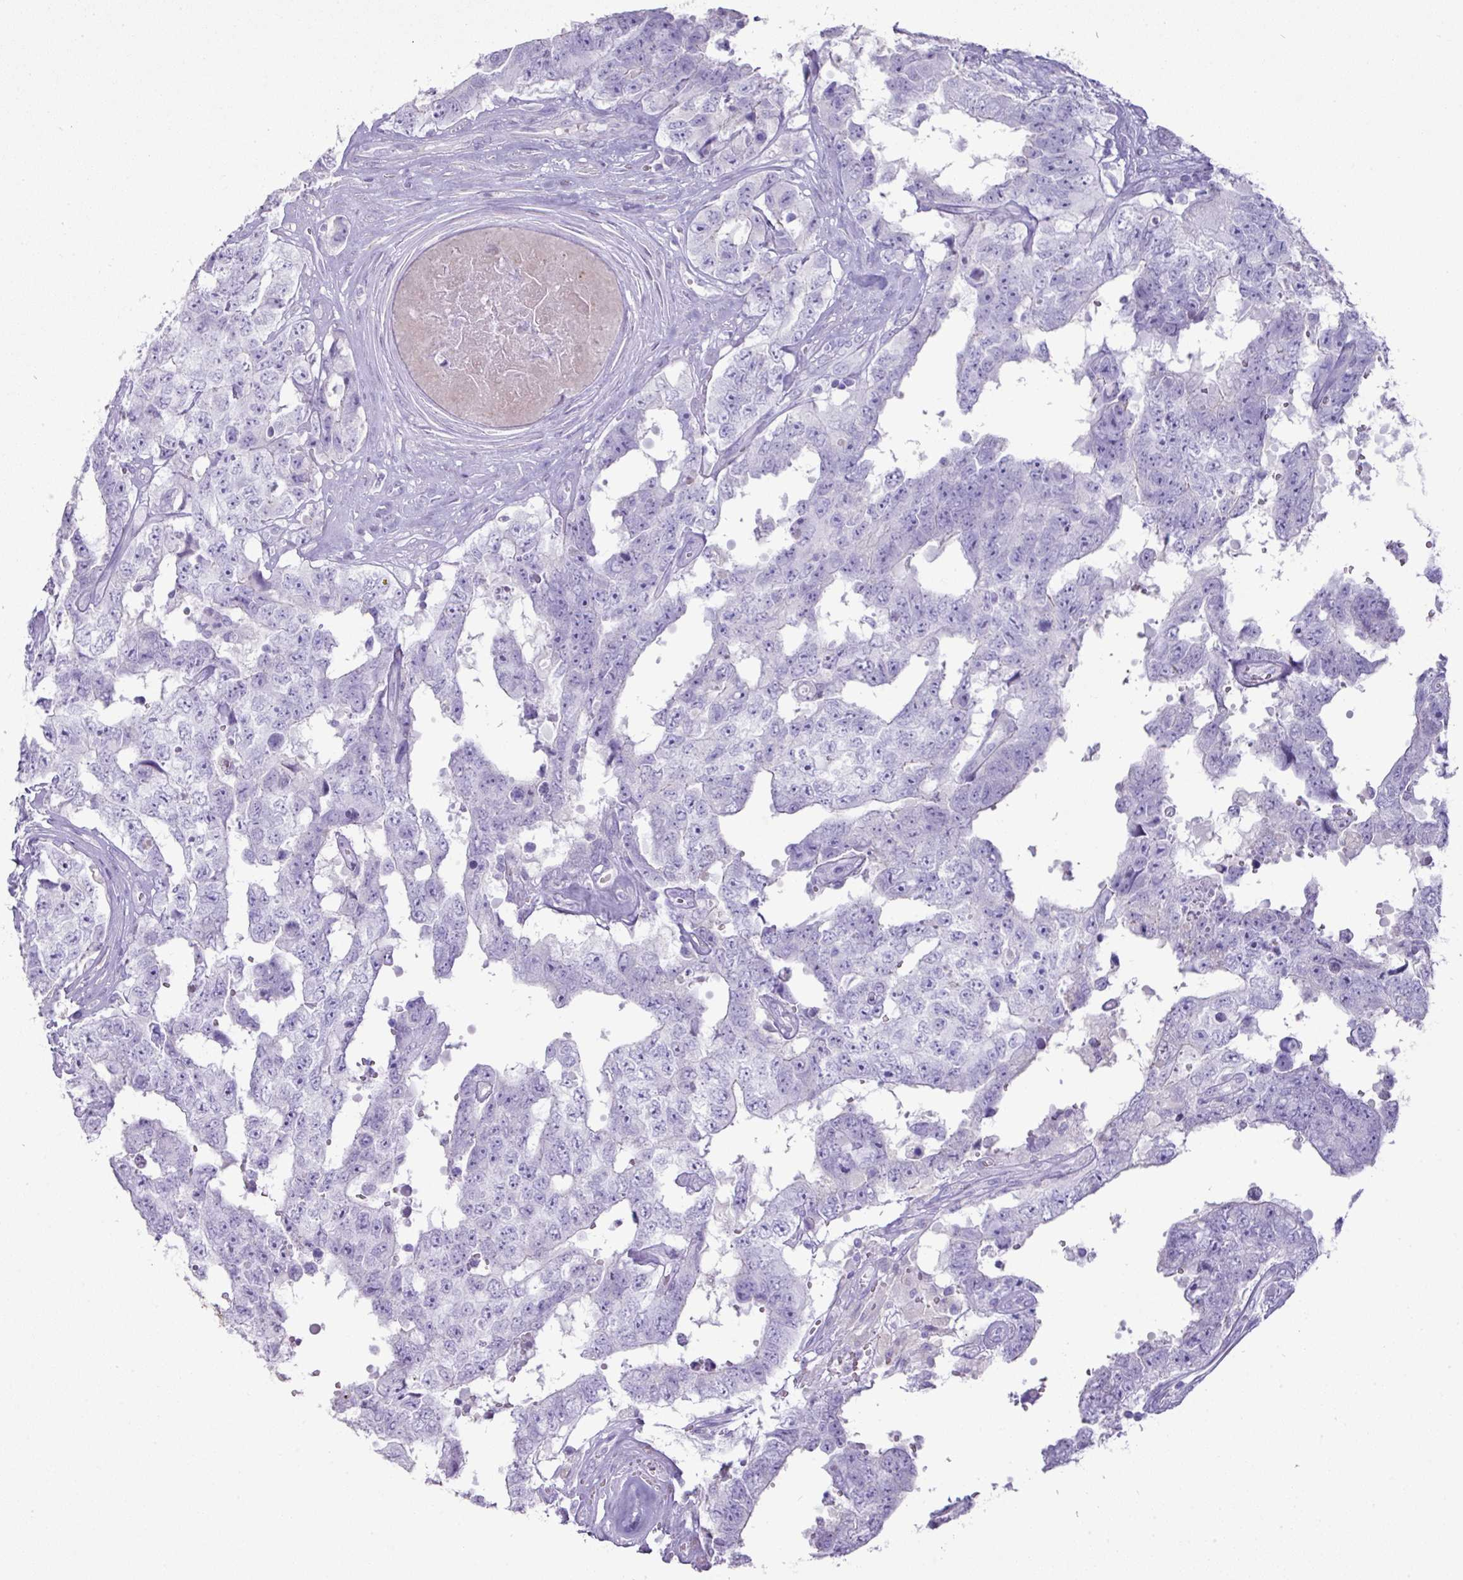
{"staining": {"intensity": "negative", "quantity": "none", "location": "none"}, "tissue": "testis cancer", "cell_type": "Tumor cells", "image_type": "cancer", "snomed": [{"axis": "morphology", "description": "Normal tissue, NOS"}, {"axis": "morphology", "description": "Carcinoma, Embryonal, NOS"}, {"axis": "topography", "description": "Testis"}, {"axis": "topography", "description": "Epididymis"}], "caption": "Embryonal carcinoma (testis) was stained to show a protein in brown. There is no significant positivity in tumor cells. (DAB (3,3'-diaminobenzidine) IHC, high magnification).", "gene": "GSTA3", "patient": {"sex": "male", "age": 25}}